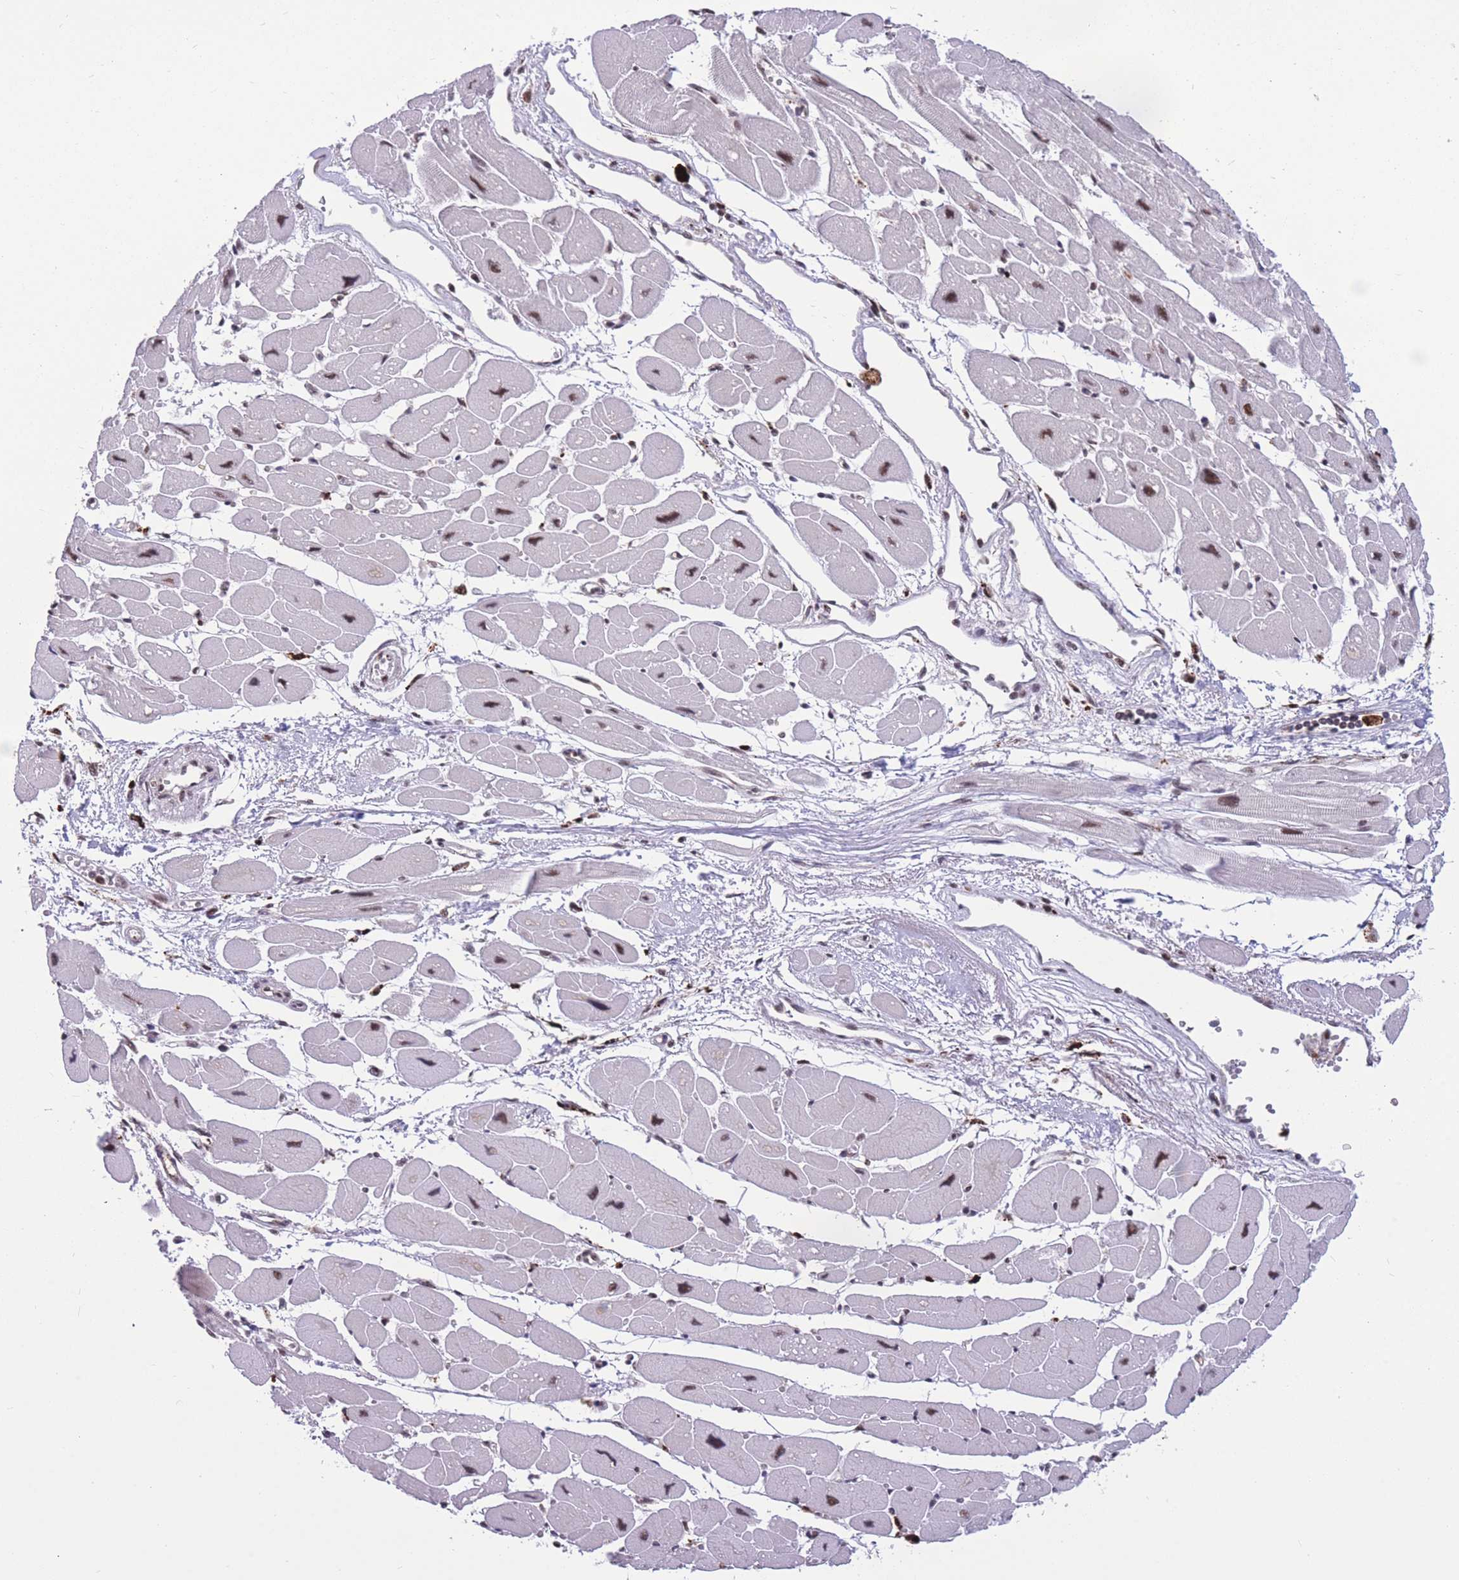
{"staining": {"intensity": "strong", "quantity": ">75%", "location": "nuclear"}, "tissue": "heart muscle", "cell_type": "Cardiomyocytes", "image_type": "normal", "snomed": [{"axis": "morphology", "description": "Normal tissue, NOS"}, {"axis": "topography", "description": "Heart"}], "caption": "Immunohistochemical staining of normal human heart muscle exhibits high levels of strong nuclear expression in approximately >75% of cardiomyocytes.", "gene": "PRPF19", "patient": {"sex": "female", "age": 54}}